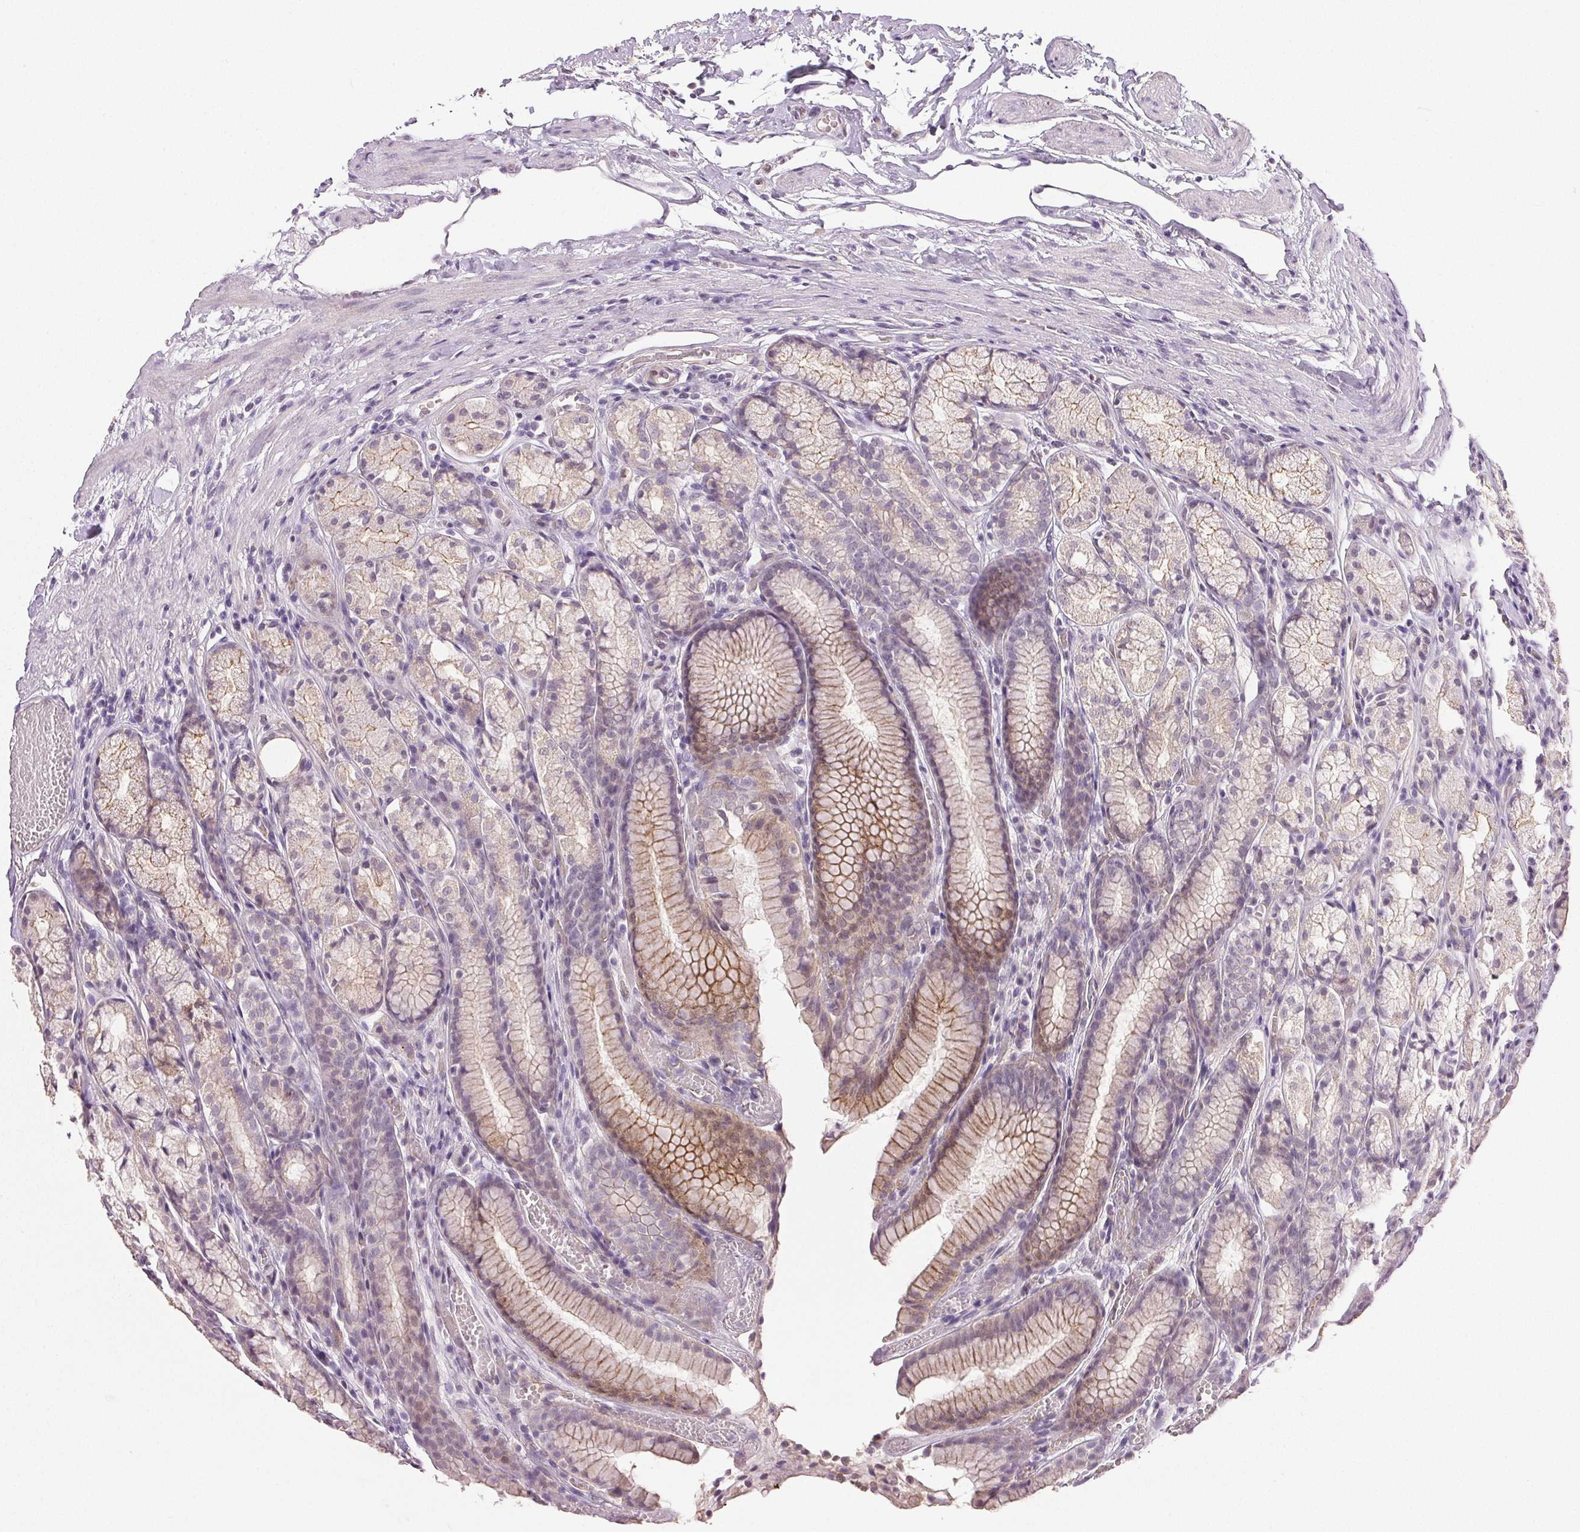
{"staining": {"intensity": "moderate", "quantity": "<25%", "location": "cytoplasmic/membranous"}, "tissue": "stomach", "cell_type": "Glandular cells", "image_type": "normal", "snomed": [{"axis": "morphology", "description": "Normal tissue, NOS"}, {"axis": "topography", "description": "Stomach"}], "caption": "Immunohistochemistry (DAB (3,3'-diaminobenzidine)) staining of normal human stomach exhibits moderate cytoplasmic/membranous protein expression in approximately <25% of glandular cells. (Stains: DAB (3,3'-diaminobenzidine) in brown, nuclei in blue, Microscopy: brightfield microscopy at high magnification).", "gene": "PLCB1", "patient": {"sex": "male", "age": 70}}